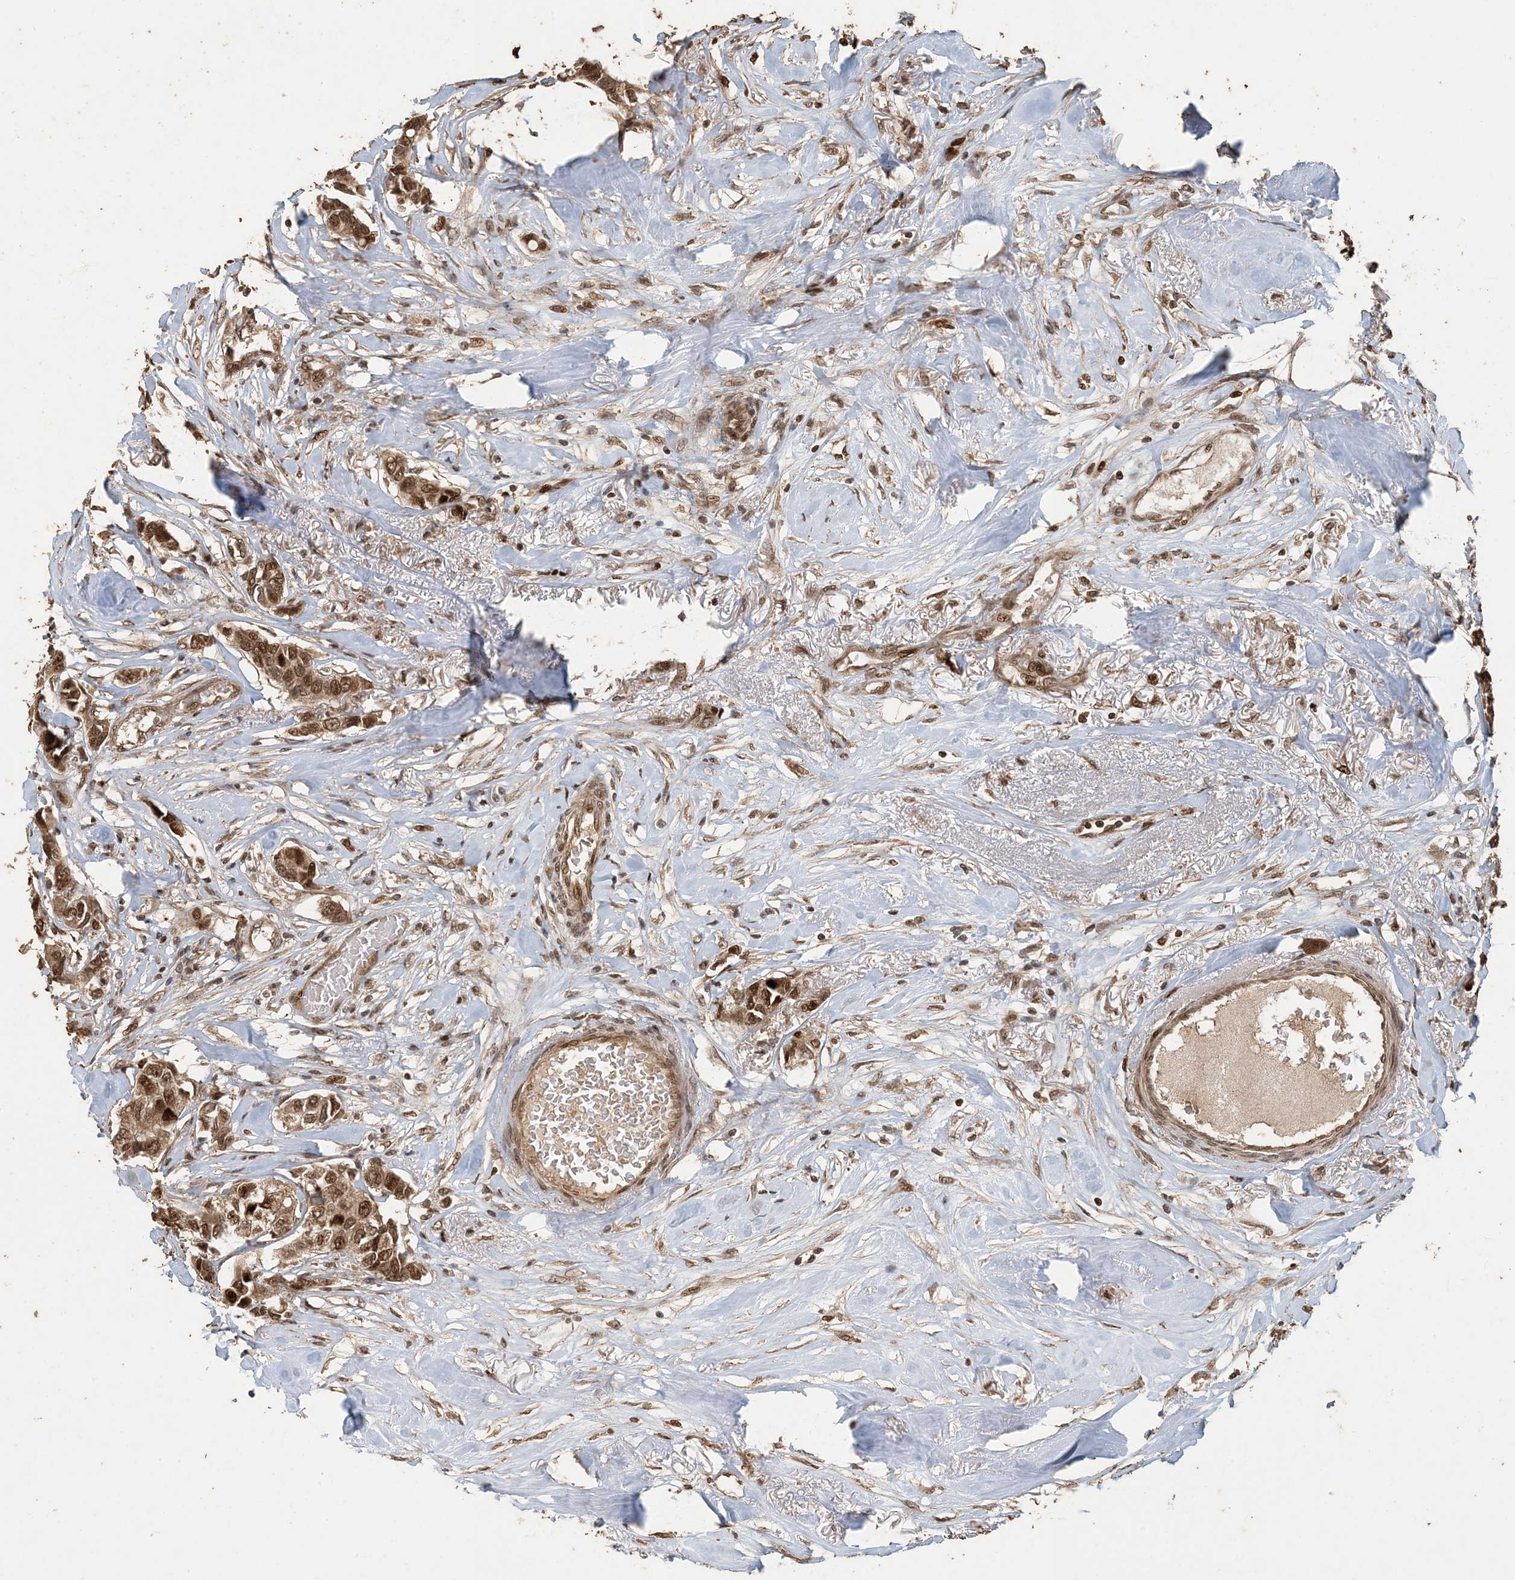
{"staining": {"intensity": "strong", "quantity": ">75%", "location": "cytoplasmic/membranous,nuclear"}, "tissue": "breast cancer", "cell_type": "Tumor cells", "image_type": "cancer", "snomed": [{"axis": "morphology", "description": "Duct carcinoma"}, {"axis": "topography", "description": "Breast"}], "caption": "The histopathology image demonstrates a brown stain indicating the presence of a protein in the cytoplasmic/membranous and nuclear of tumor cells in breast intraductal carcinoma.", "gene": "ATP13A2", "patient": {"sex": "female", "age": 80}}